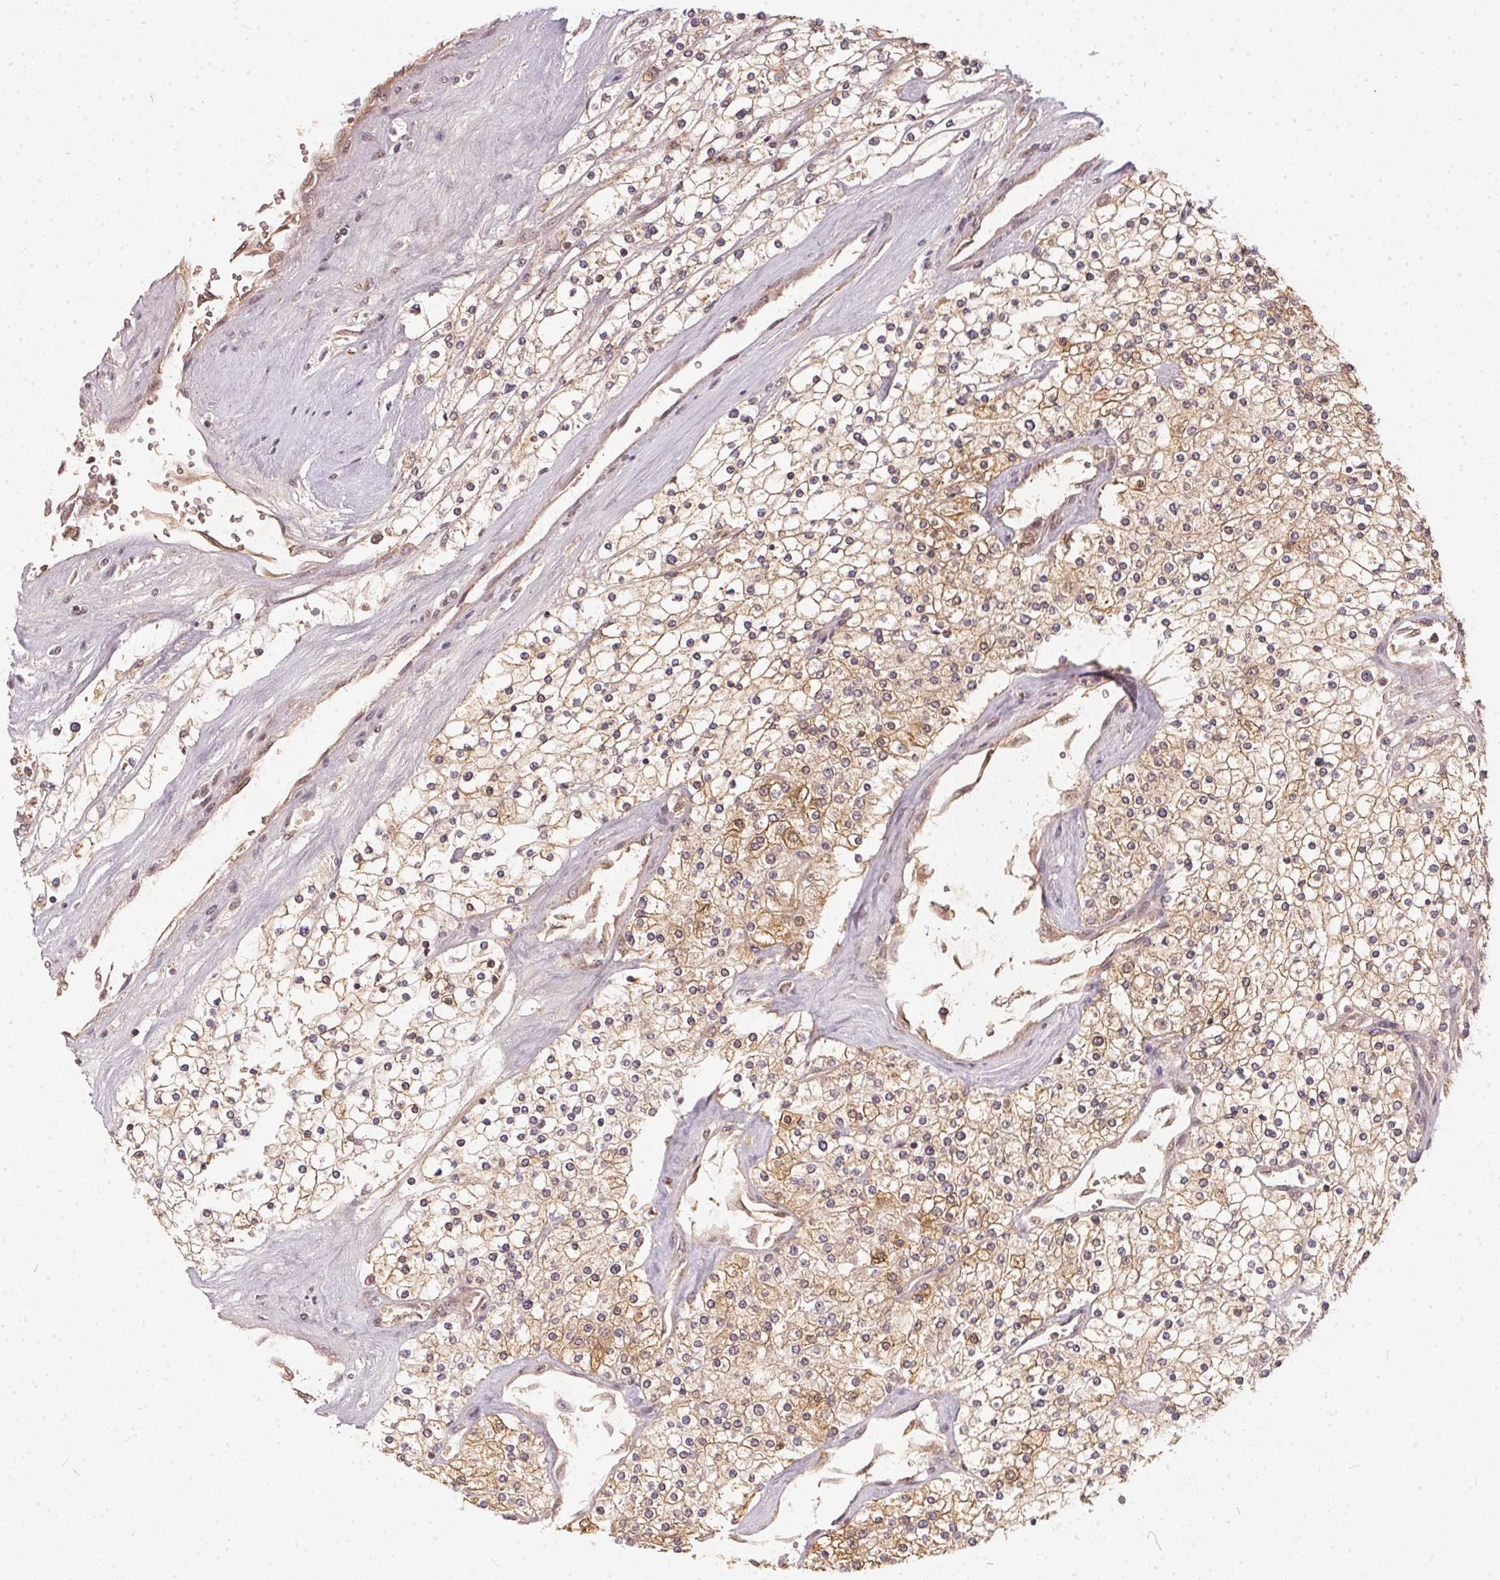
{"staining": {"intensity": "weak", "quantity": ">75%", "location": "cytoplasmic/membranous"}, "tissue": "renal cancer", "cell_type": "Tumor cells", "image_type": "cancer", "snomed": [{"axis": "morphology", "description": "Adenocarcinoma, NOS"}, {"axis": "topography", "description": "Kidney"}], "caption": "An image of human adenocarcinoma (renal) stained for a protein exhibits weak cytoplasmic/membranous brown staining in tumor cells.", "gene": "BLMH", "patient": {"sex": "male", "age": 80}}